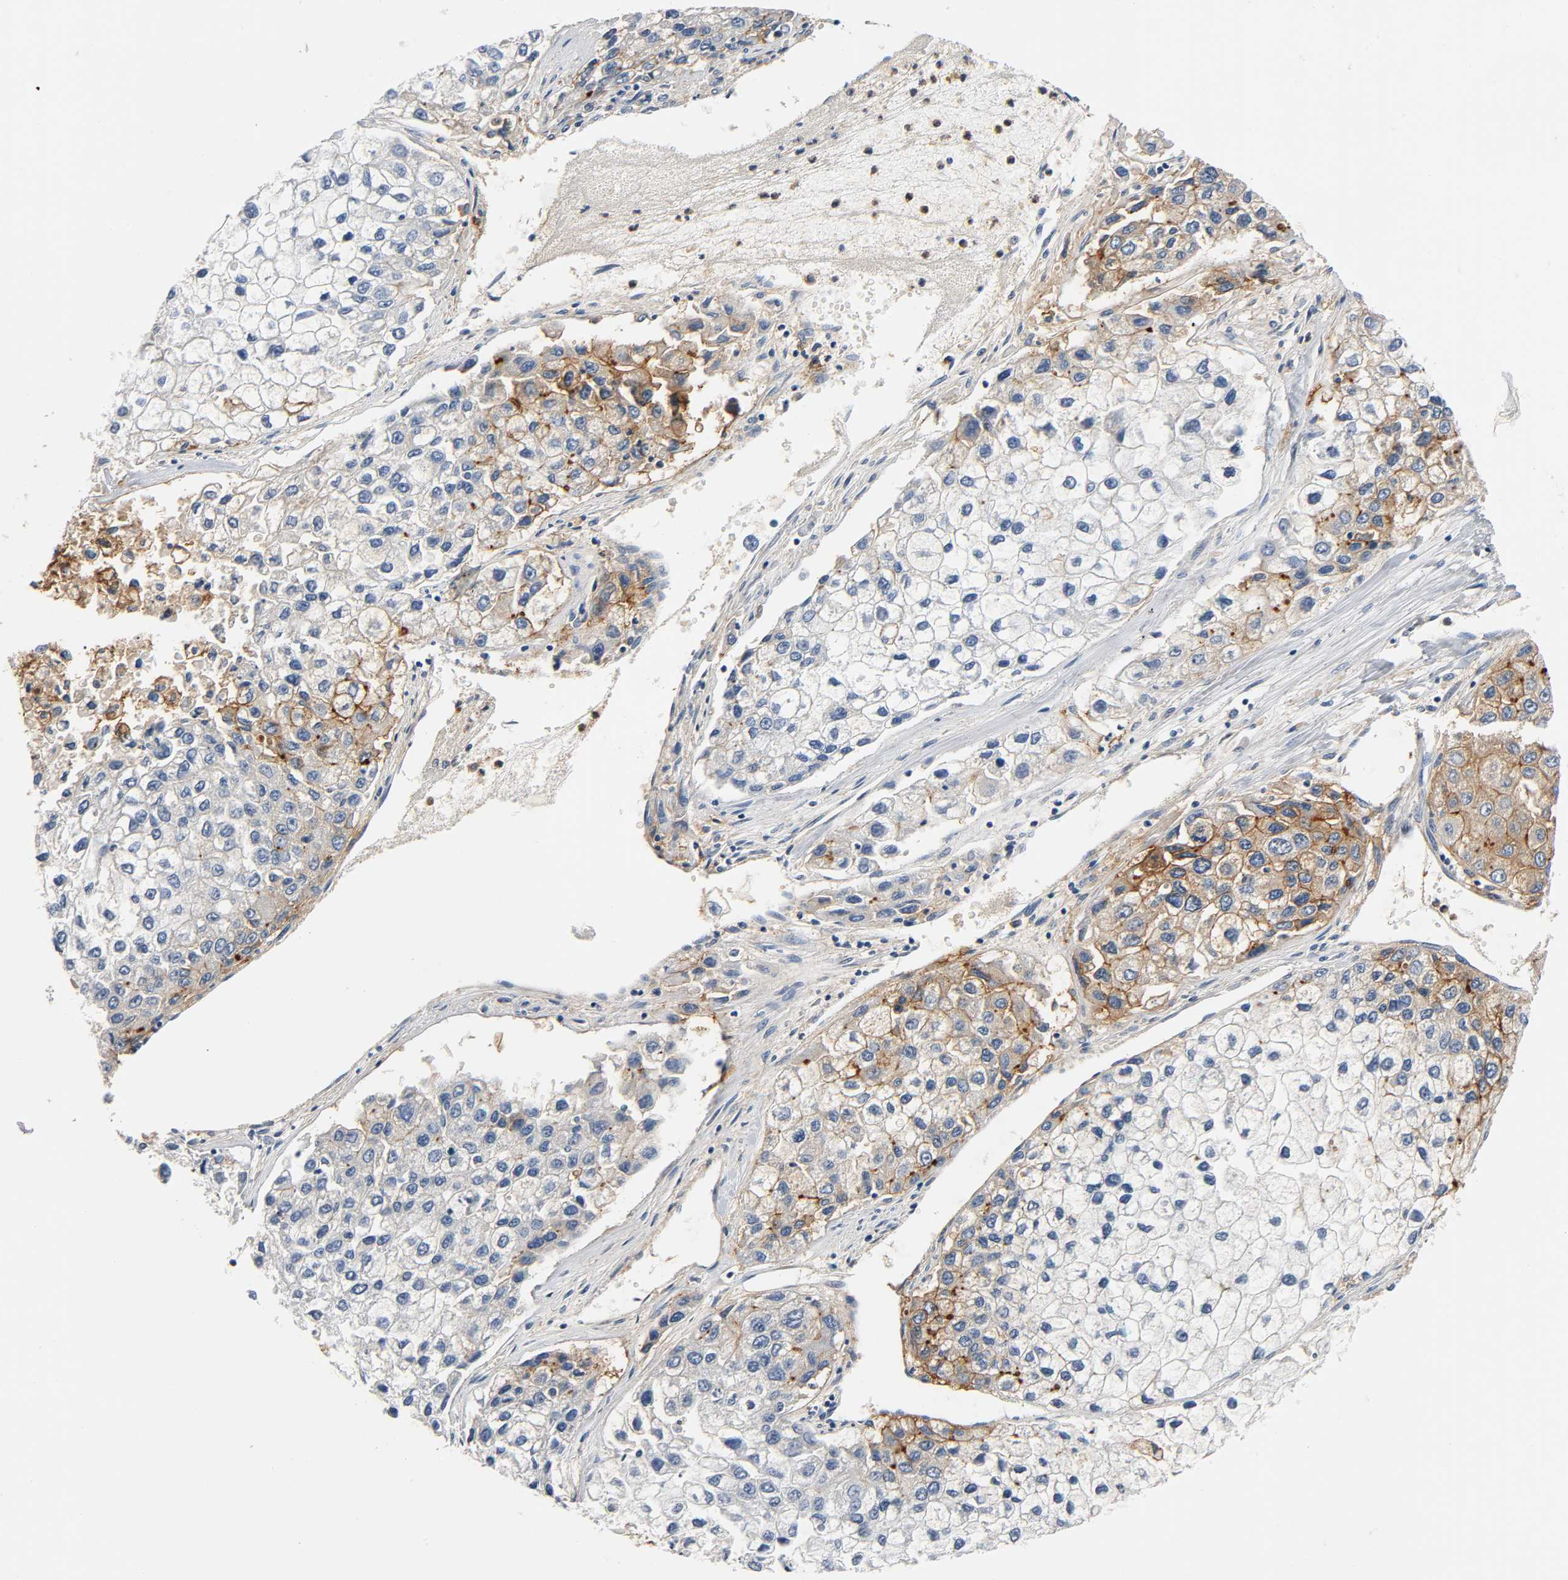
{"staining": {"intensity": "moderate", "quantity": "25%-75%", "location": "cytoplasmic/membranous"}, "tissue": "liver cancer", "cell_type": "Tumor cells", "image_type": "cancer", "snomed": [{"axis": "morphology", "description": "Carcinoma, Hepatocellular, NOS"}, {"axis": "topography", "description": "Liver"}], "caption": "Immunohistochemistry (IHC) of human liver cancer (hepatocellular carcinoma) demonstrates medium levels of moderate cytoplasmic/membranous expression in approximately 25%-75% of tumor cells.", "gene": "ANPEP", "patient": {"sex": "female", "age": 66}}